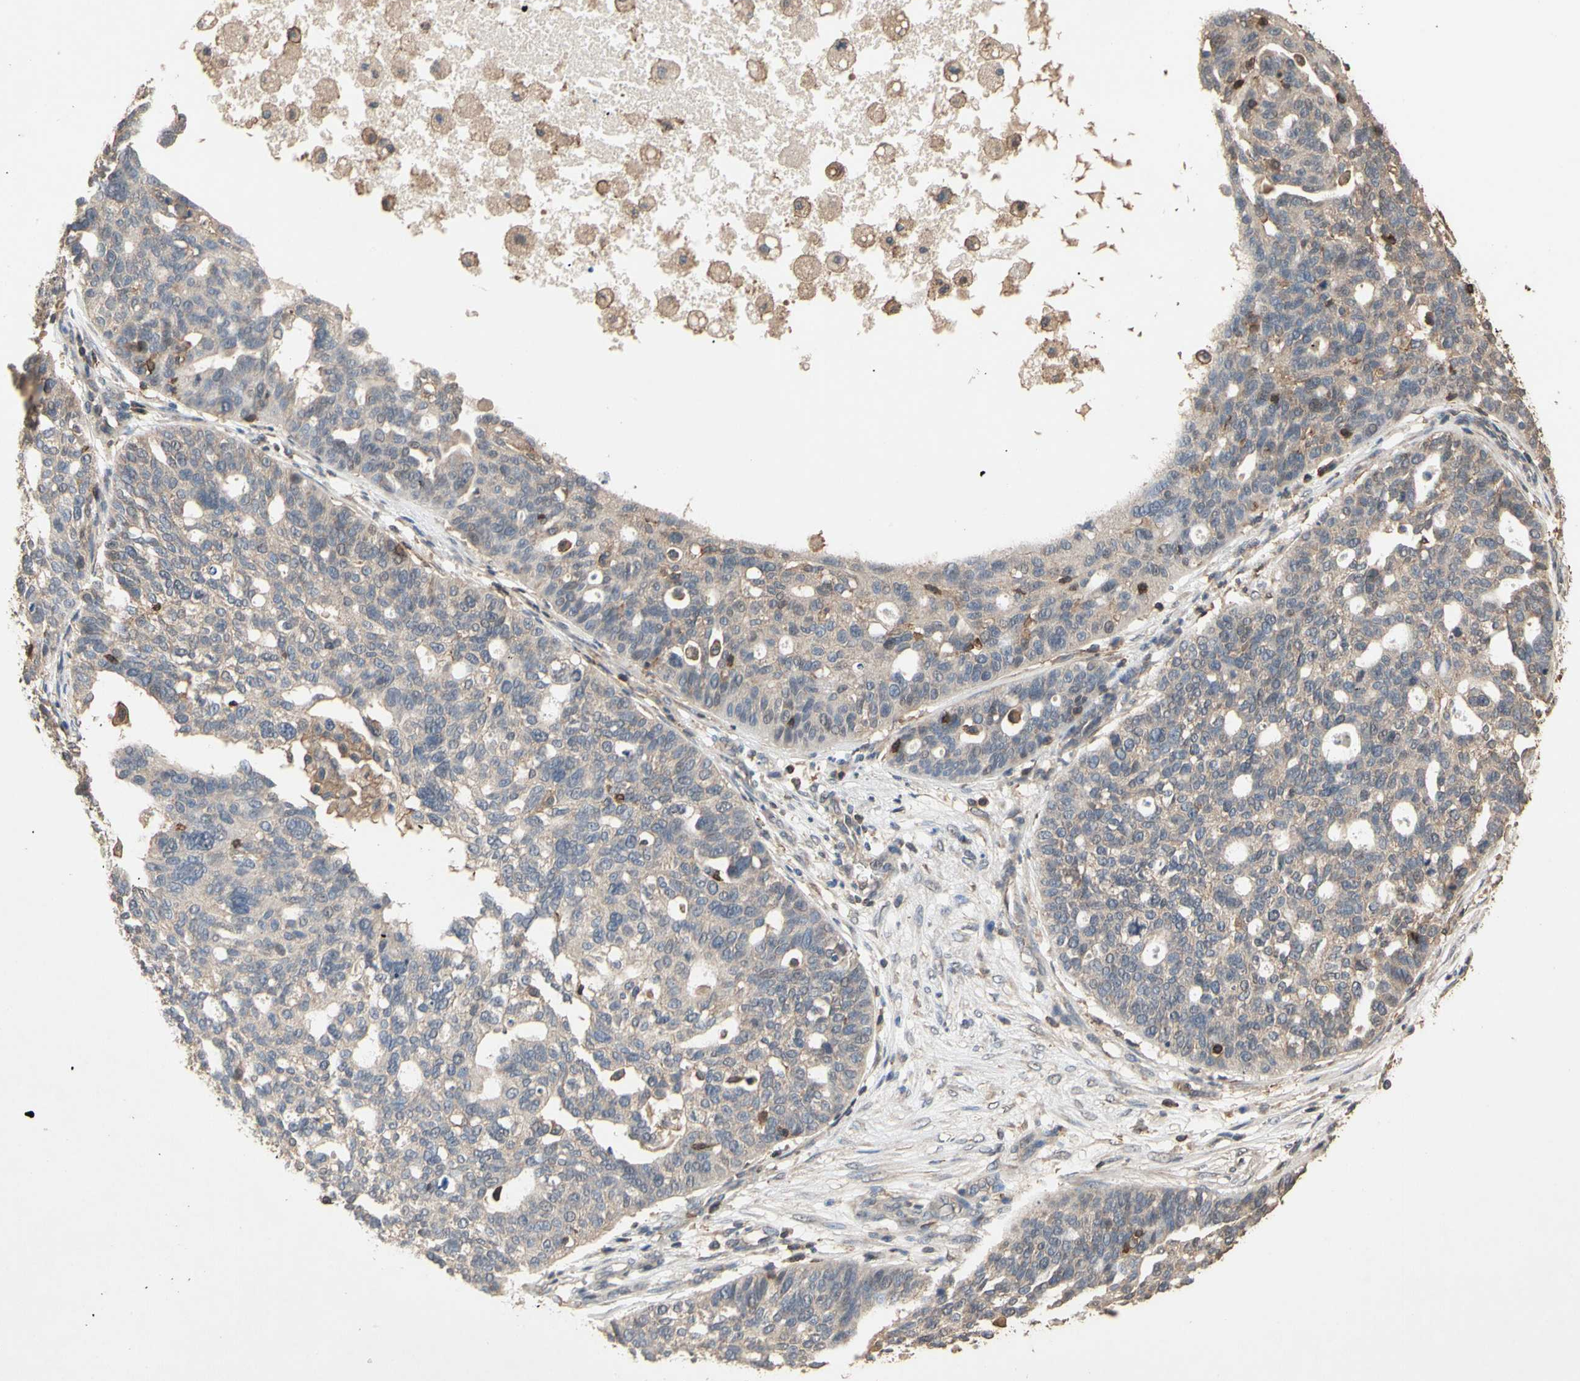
{"staining": {"intensity": "weak", "quantity": "<25%", "location": "cytoplasmic/membranous"}, "tissue": "ovarian cancer", "cell_type": "Tumor cells", "image_type": "cancer", "snomed": [{"axis": "morphology", "description": "Cystadenocarcinoma, serous, NOS"}, {"axis": "topography", "description": "Ovary"}], "caption": "Serous cystadenocarcinoma (ovarian) was stained to show a protein in brown. There is no significant positivity in tumor cells.", "gene": "MAP3K10", "patient": {"sex": "female", "age": 59}}